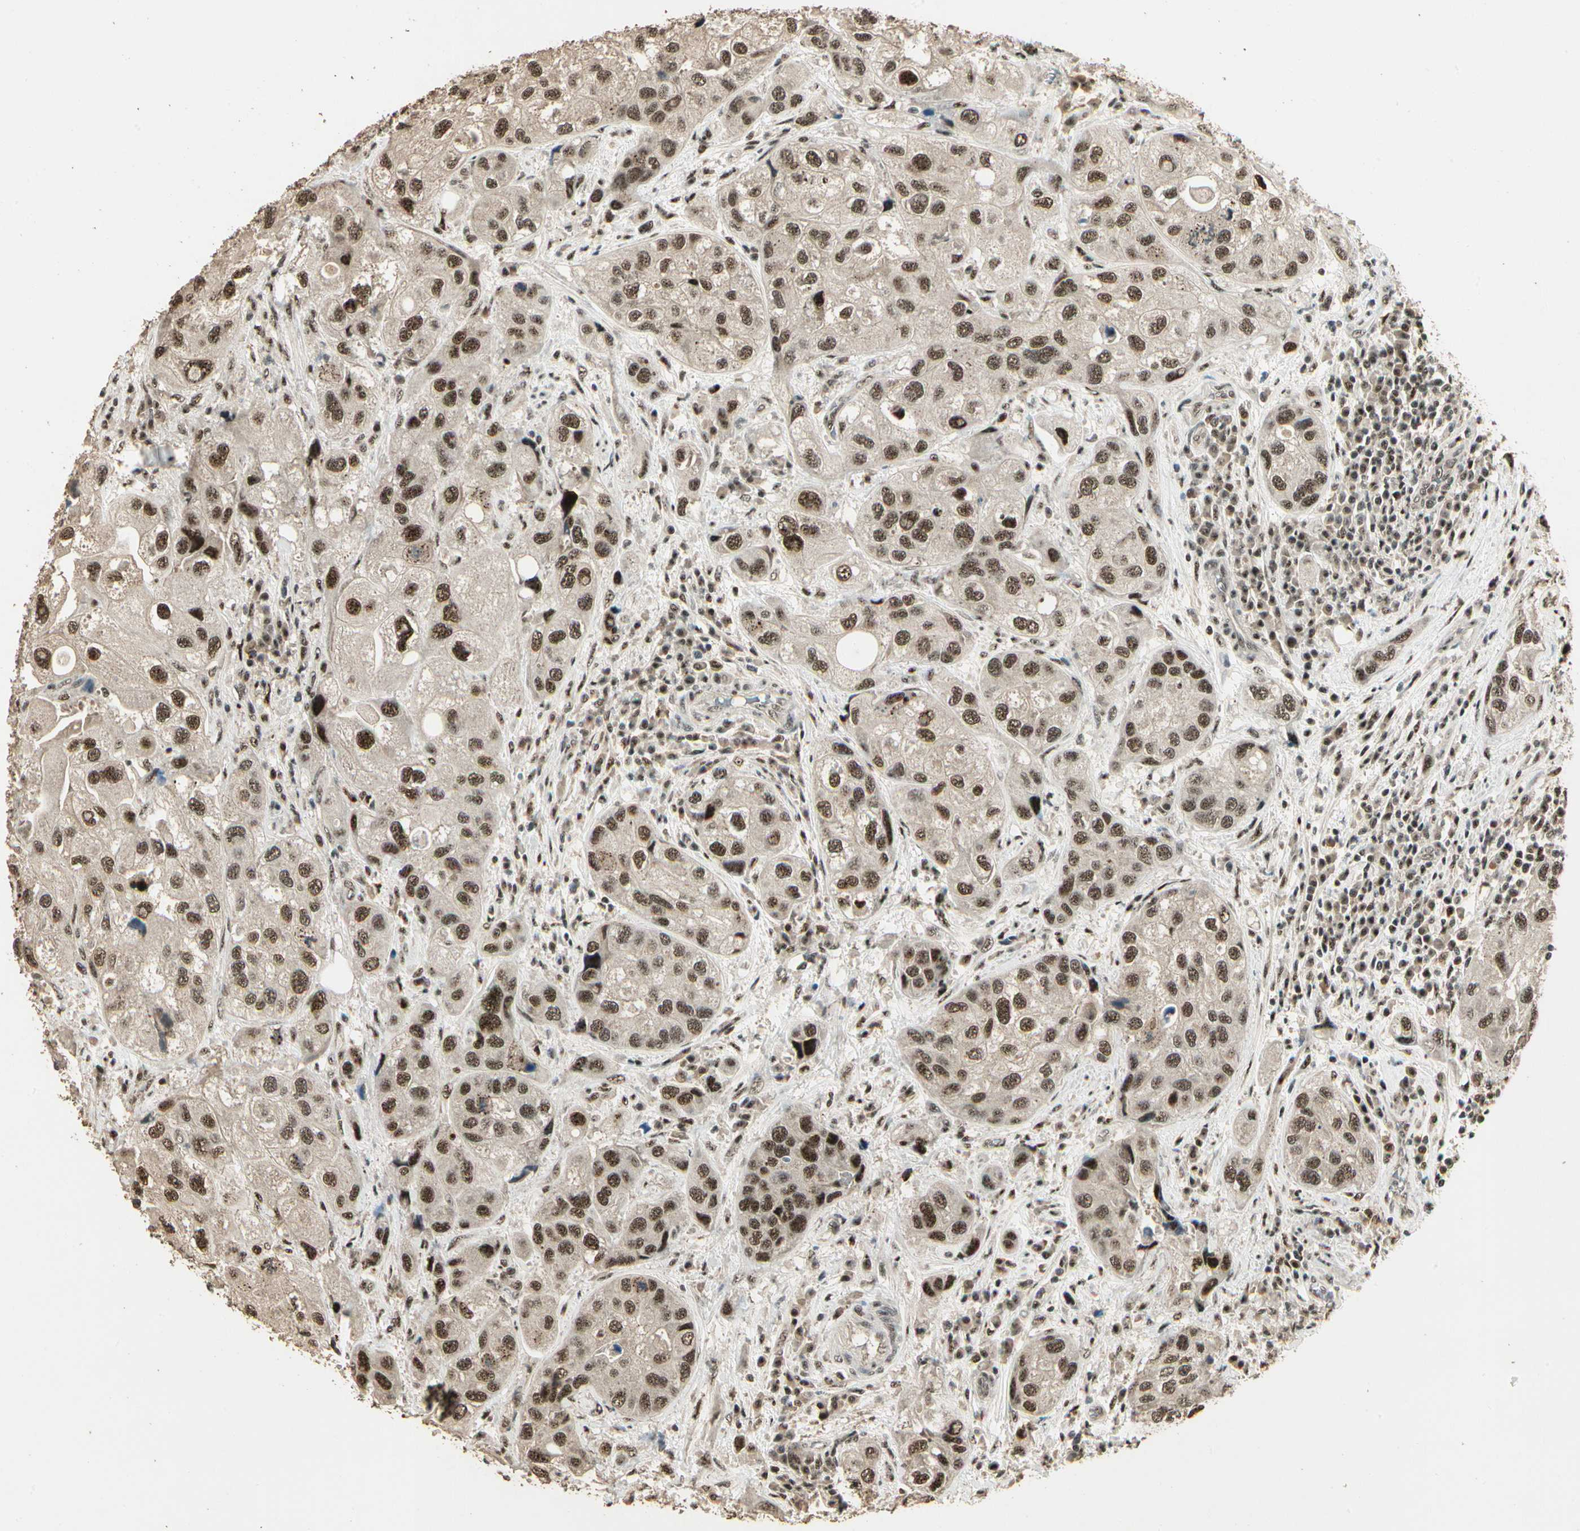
{"staining": {"intensity": "strong", "quantity": ">75%", "location": "nuclear"}, "tissue": "urothelial cancer", "cell_type": "Tumor cells", "image_type": "cancer", "snomed": [{"axis": "morphology", "description": "Urothelial carcinoma, High grade"}, {"axis": "topography", "description": "Urinary bladder"}], "caption": "High-power microscopy captured an IHC photomicrograph of urothelial cancer, revealing strong nuclear staining in about >75% of tumor cells.", "gene": "RBM25", "patient": {"sex": "female", "age": 64}}